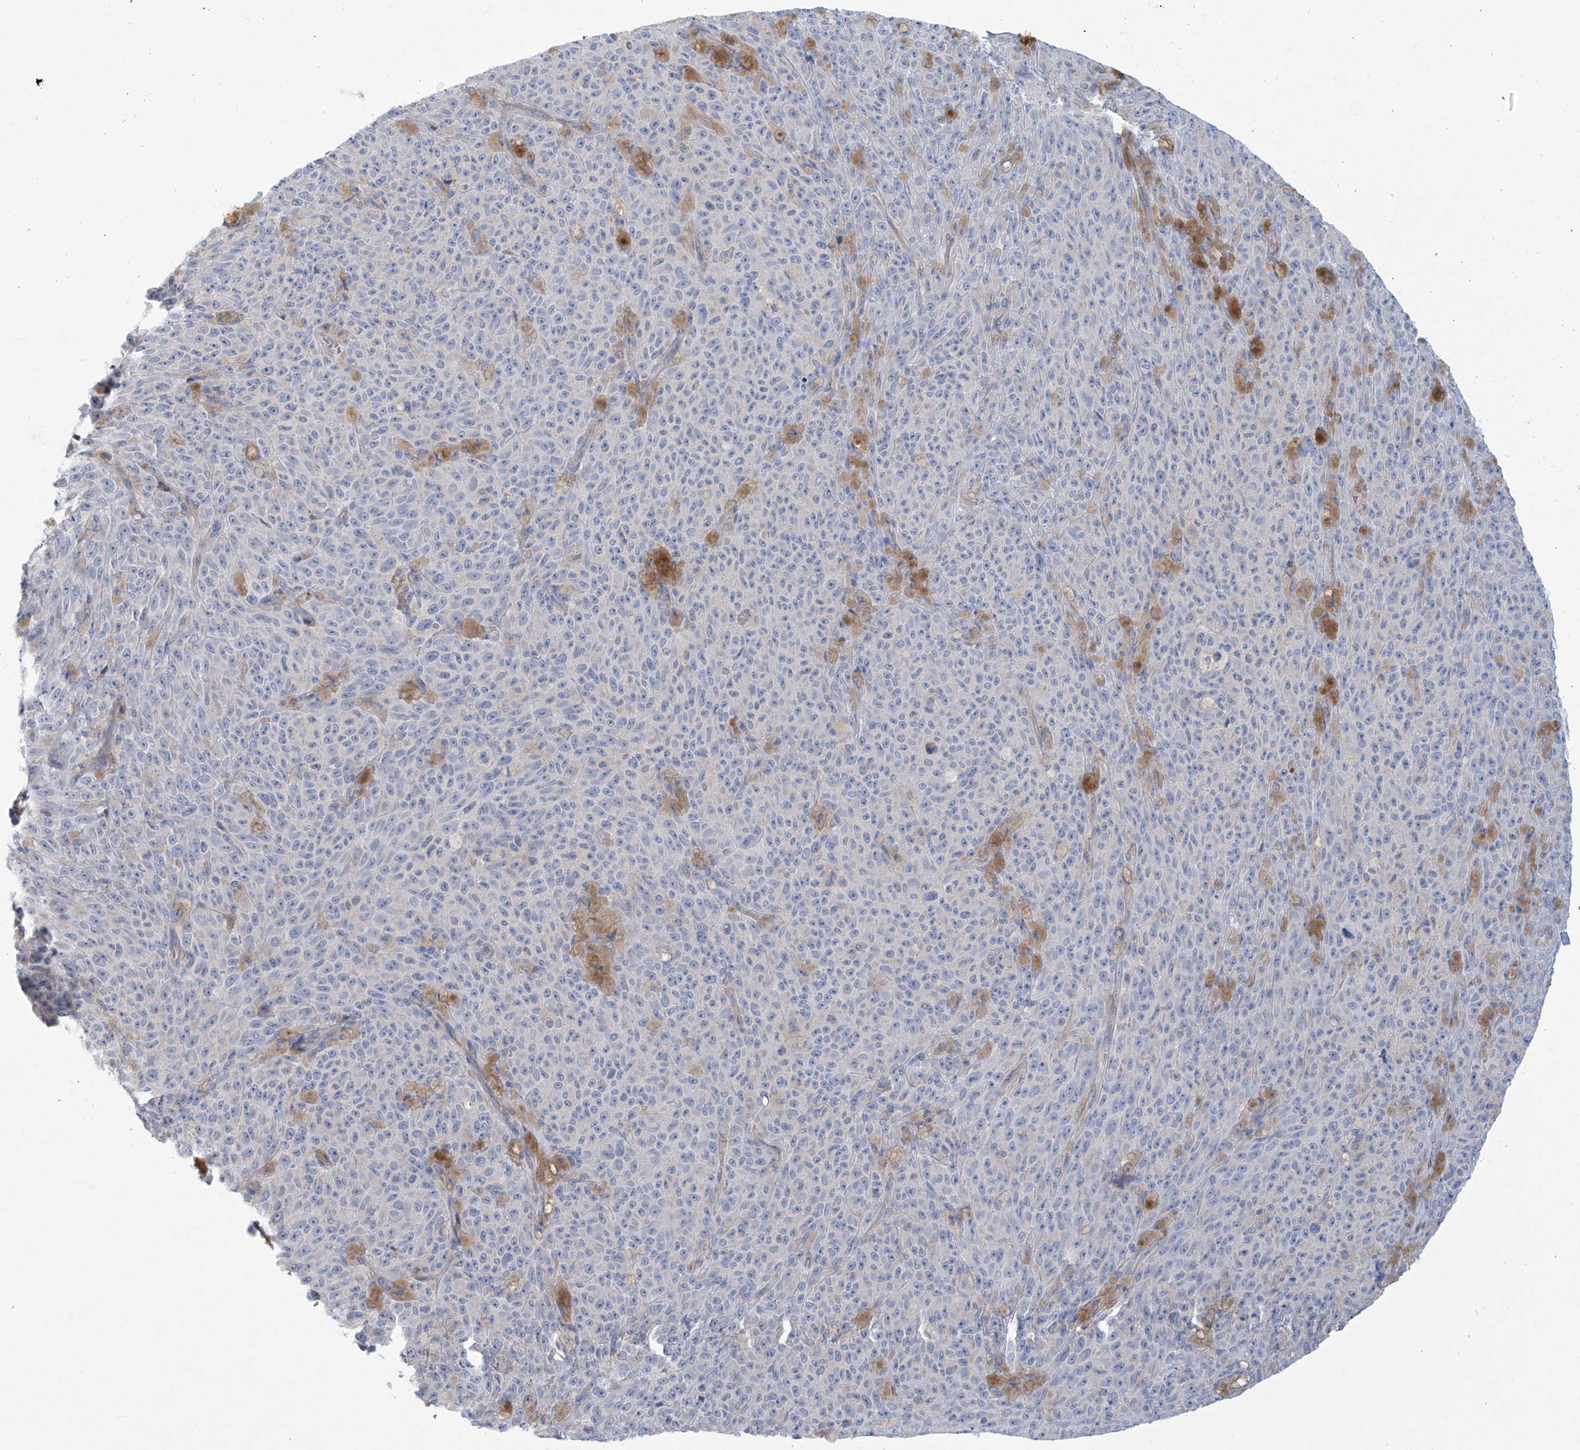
{"staining": {"intensity": "negative", "quantity": "none", "location": "none"}, "tissue": "melanoma", "cell_type": "Tumor cells", "image_type": "cancer", "snomed": [{"axis": "morphology", "description": "Malignant melanoma, NOS"}, {"axis": "topography", "description": "Skin"}], "caption": "Tumor cells are negative for brown protein staining in malignant melanoma. The staining was performed using DAB to visualize the protein expression in brown, while the nuclei were stained in blue with hematoxylin (Magnification: 20x).", "gene": "ABHD13", "patient": {"sex": "female", "age": 82}}